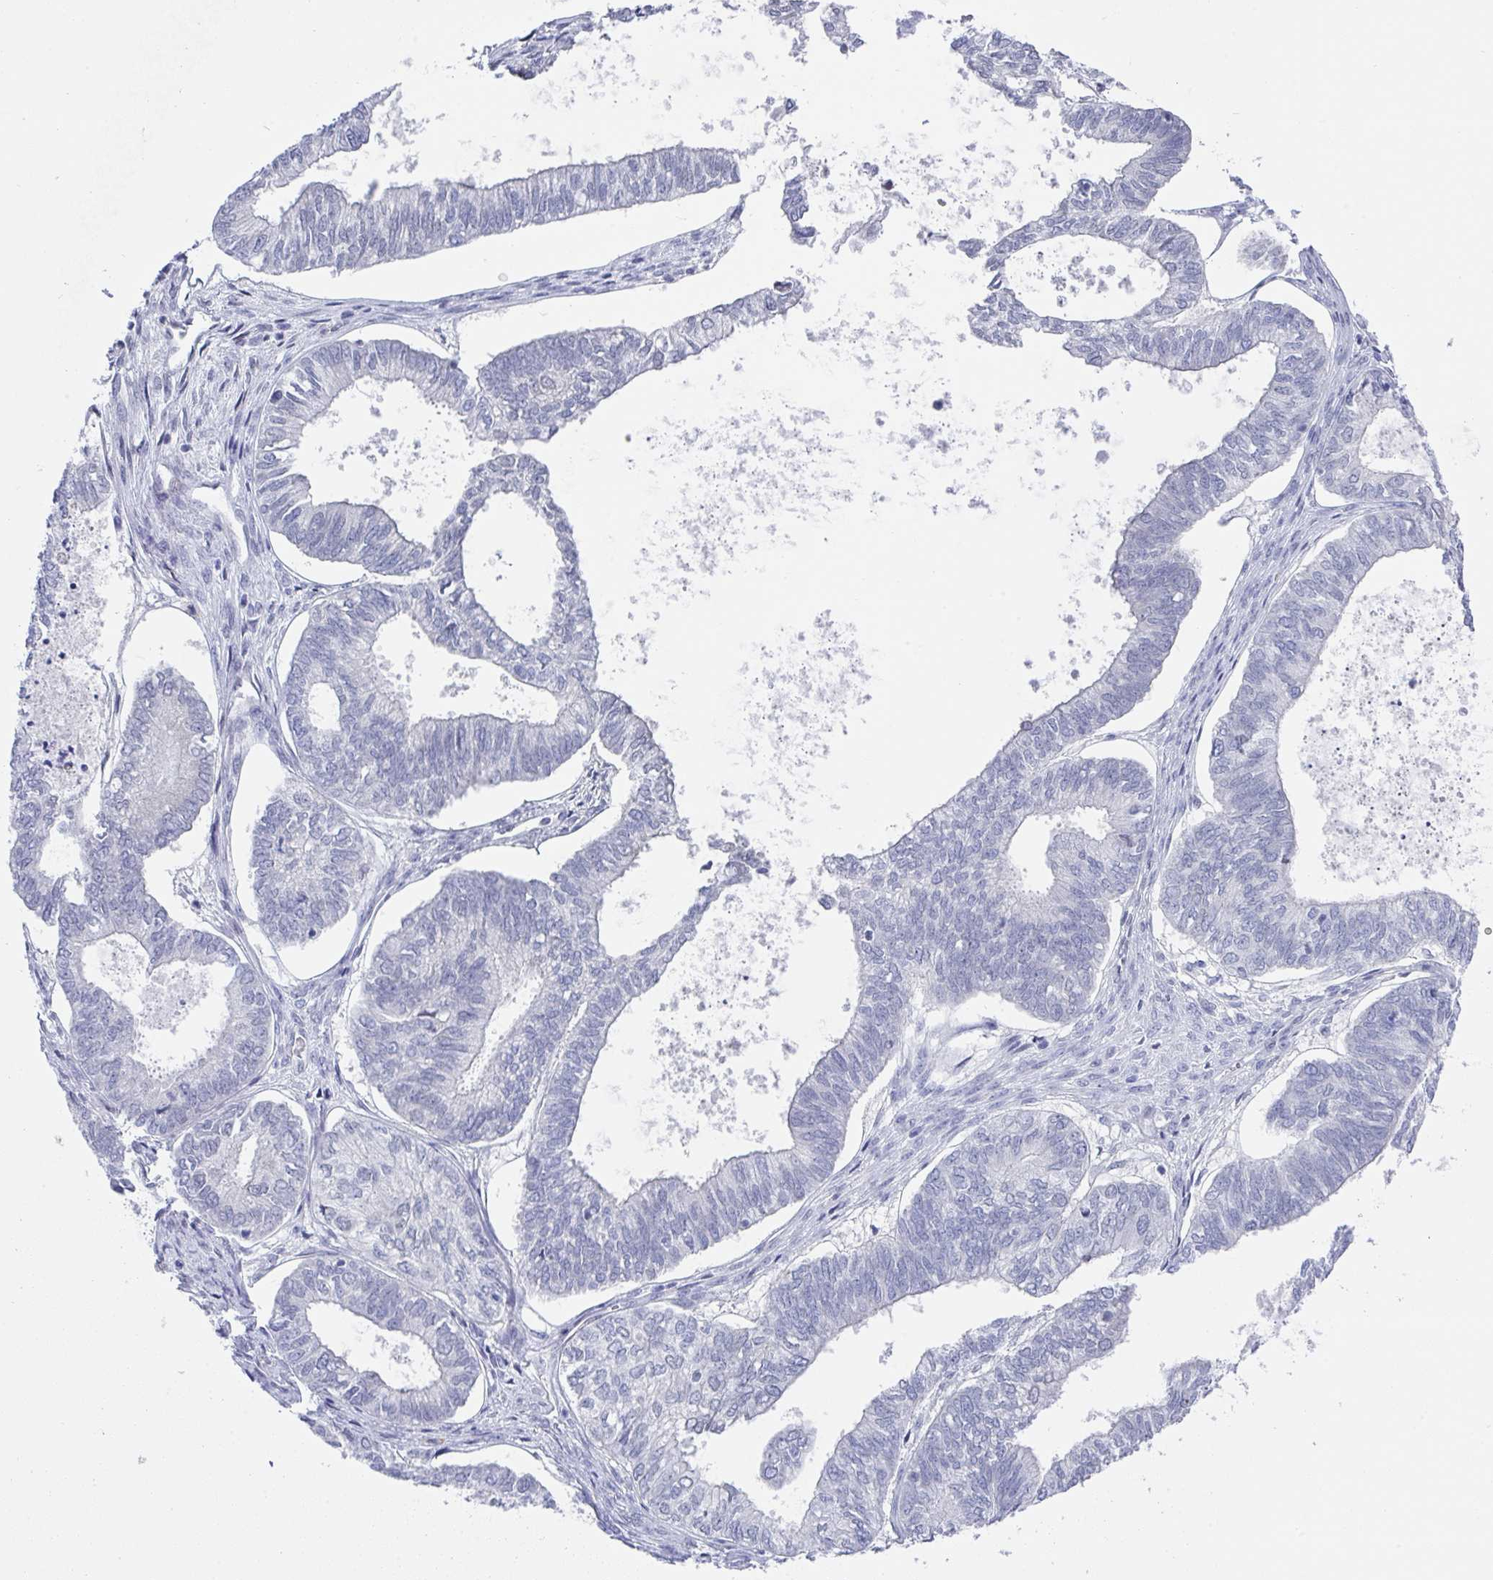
{"staining": {"intensity": "negative", "quantity": "none", "location": "none"}, "tissue": "ovarian cancer", "cell_type": "Tumor cells", "image_type": "cancer", "snomed": [{"axis": "morphology", "description": "Carcinoma, endometroid"}, {"axis": "topography", "description": "Ovary"}], "caption": "Human ovarian endometroid carcinoma stained for a protein using IHC exhibits no expression in tumor cells.", "gene": "MFSD4A", "patient": {"sex": "female", "age": 64}}